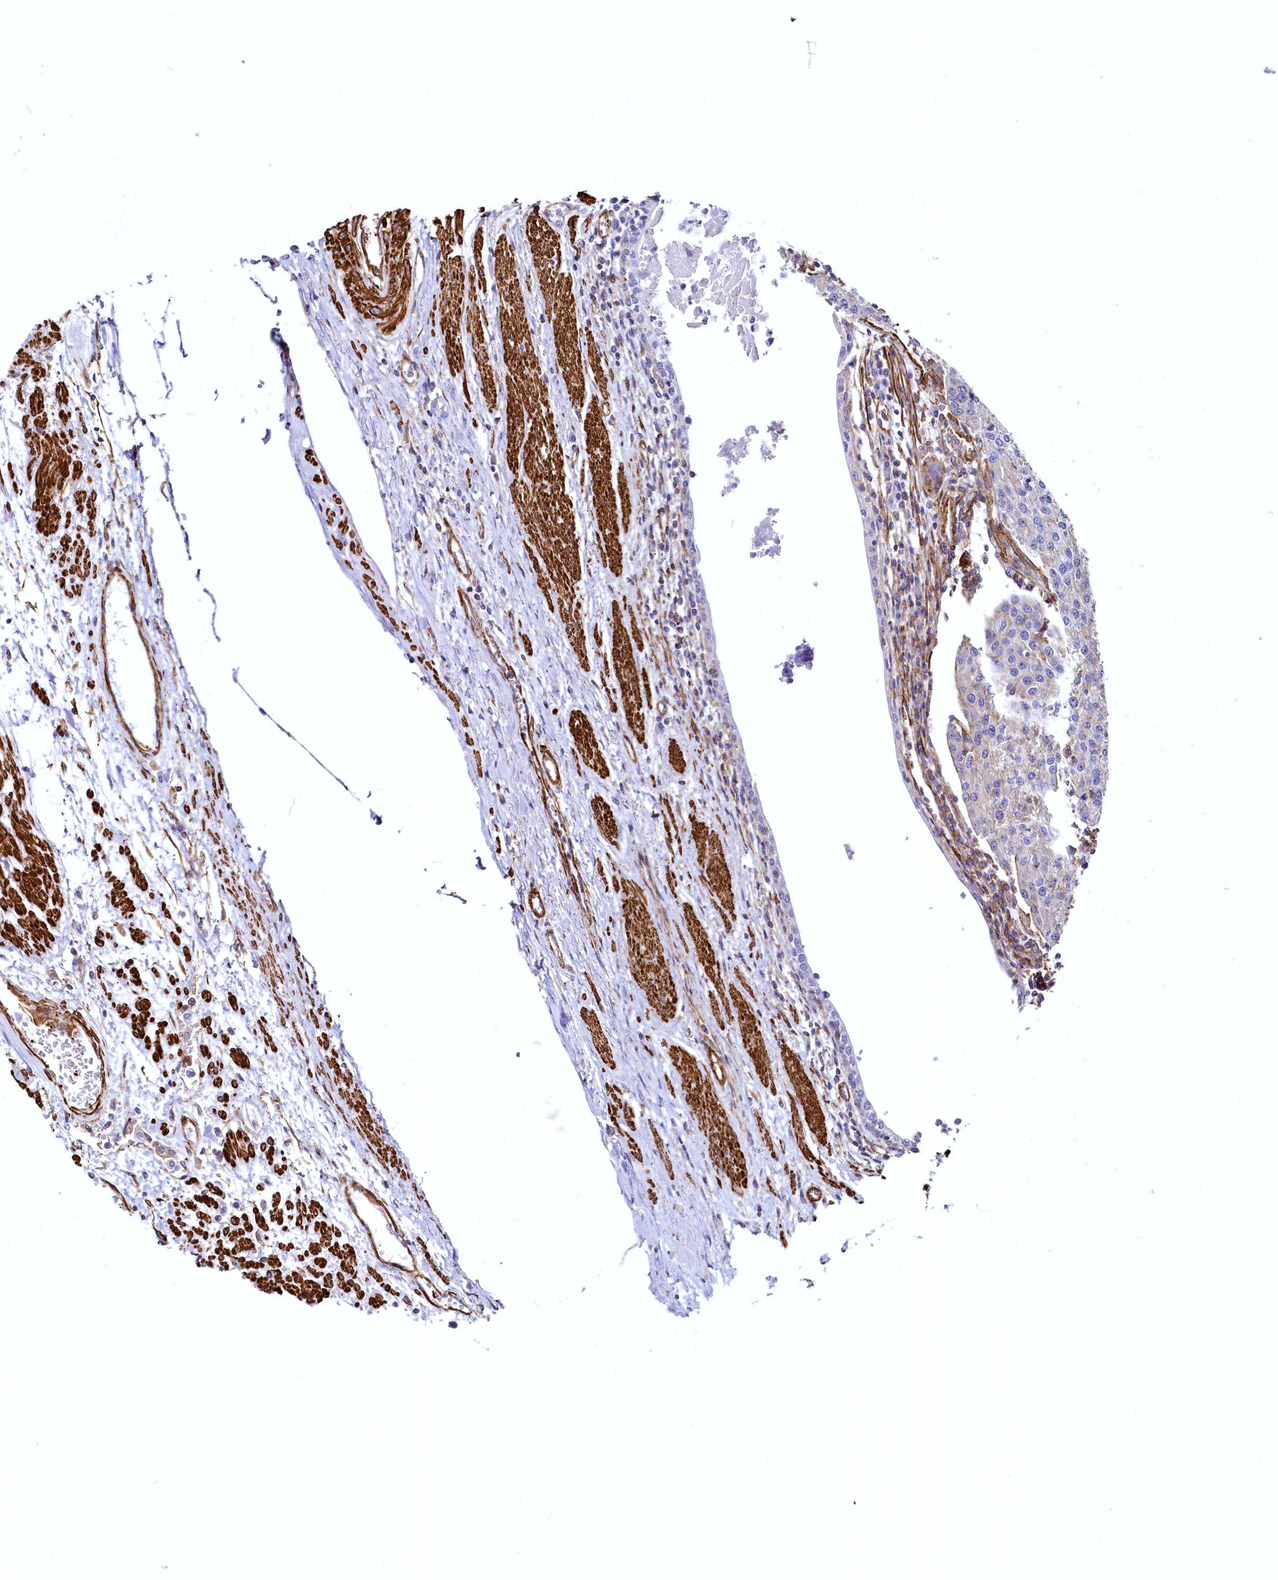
{"staining": {"intensity": "negative", "quantity": "none", "location": "none"}, "tissue": "urothelial cancer", "cell_type": "Tumor cells", "image_type": "cancer", "snomed": [{"axis": "morphology", "description": "Urothelial carcinoma, High grade"}, {"axis": "topography", "description": "Urinary bladder"}], "caption": "Tumor cells show no significant protein positivity in high-grade urothelial carcinoma.", "gene": "THBS1", "patient": {"sex": "female", "age": 85}}